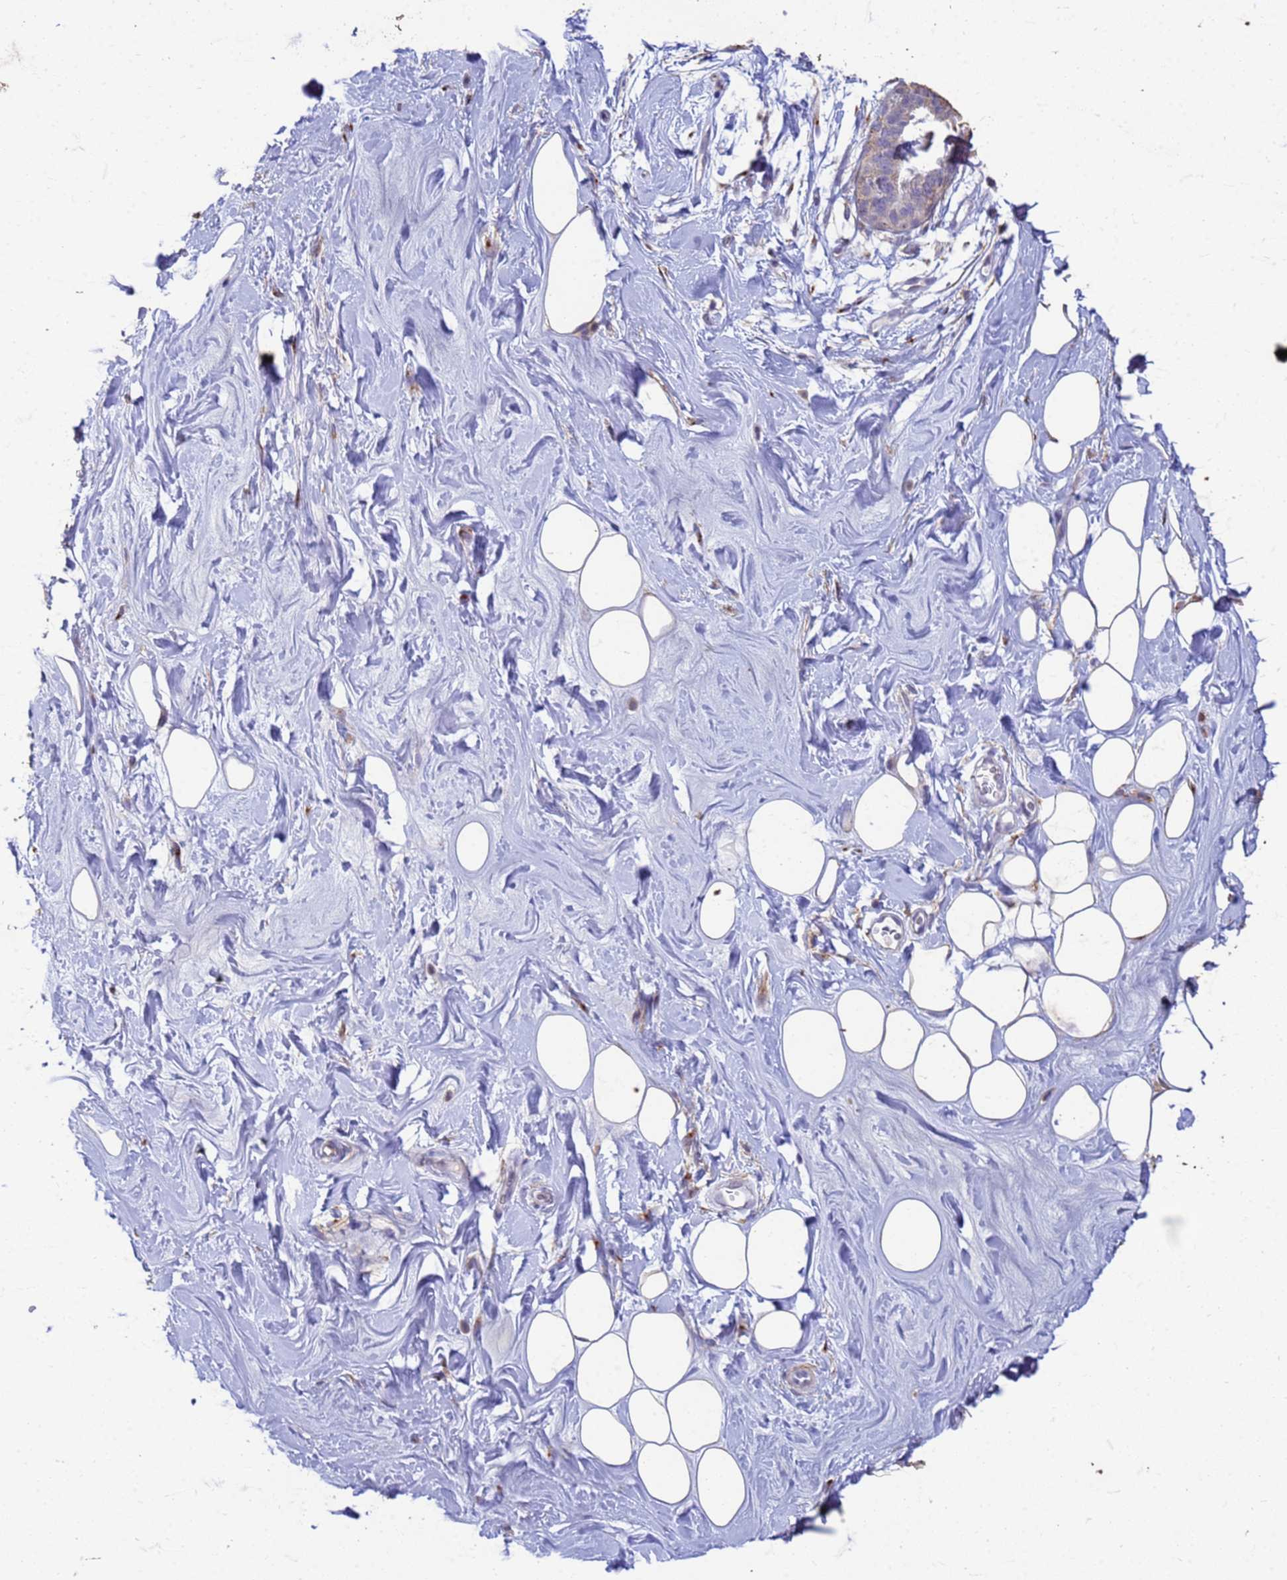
{"staining": {"intensity": "moderate", "quantity": "25%-75%", "location": "cytoplasmic/membranous"}, "tissue": "adipose tissue", "cell_type": "Adipocytes", "image_type": "normal", "snomed": [{"axis": "morphology", "description": "Normal tissue, NOS"}, {"axis": "topography", "description": "Breast"}], "caption": "Moderate cytoplasmic/membranous staining for a protein is seen in about 25%-75% of adipocytes of unremarkable adipose tissue using immunohistochemistry.", "gene": "SLC25A15", "patient": {"sex": "female", "age": 26}}